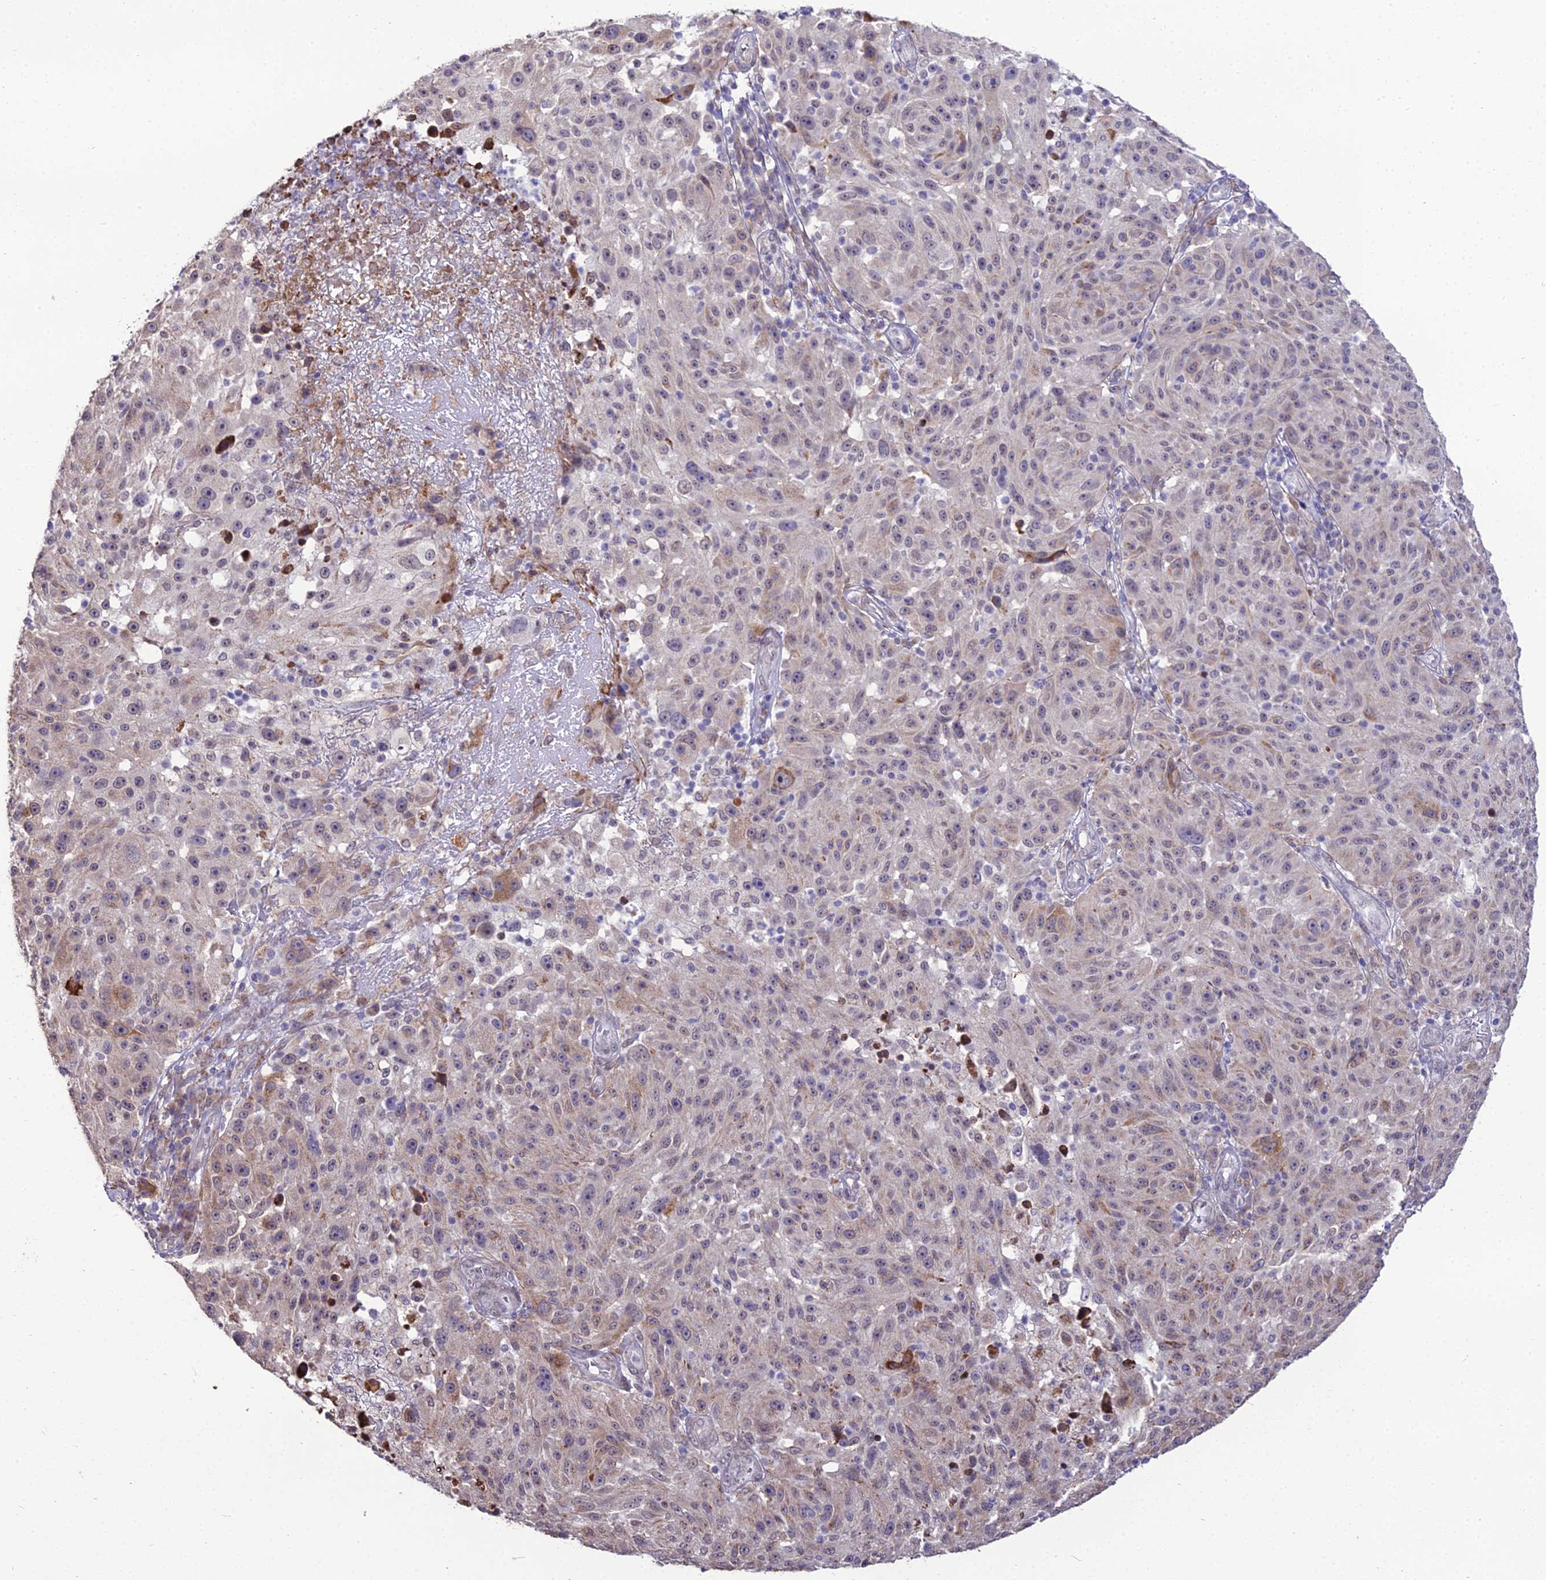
{"staining": {"intensity": "negative", "quantity": "none", "location": "none"}, "tissue": "melanoma", "cell_type": "Tumor cells", "image_type": "cancer", "snomed": [{"axis": "morphology", "description": "Malignant melanoma, NOS"}, {"axis": "topography", "description": "Skin"}], "caption": "A micrograph of human malignant melanoma is negative for staining in tumor cells.", "gene": "TROAP", "patient": {"sex": "male", "age": 53}}